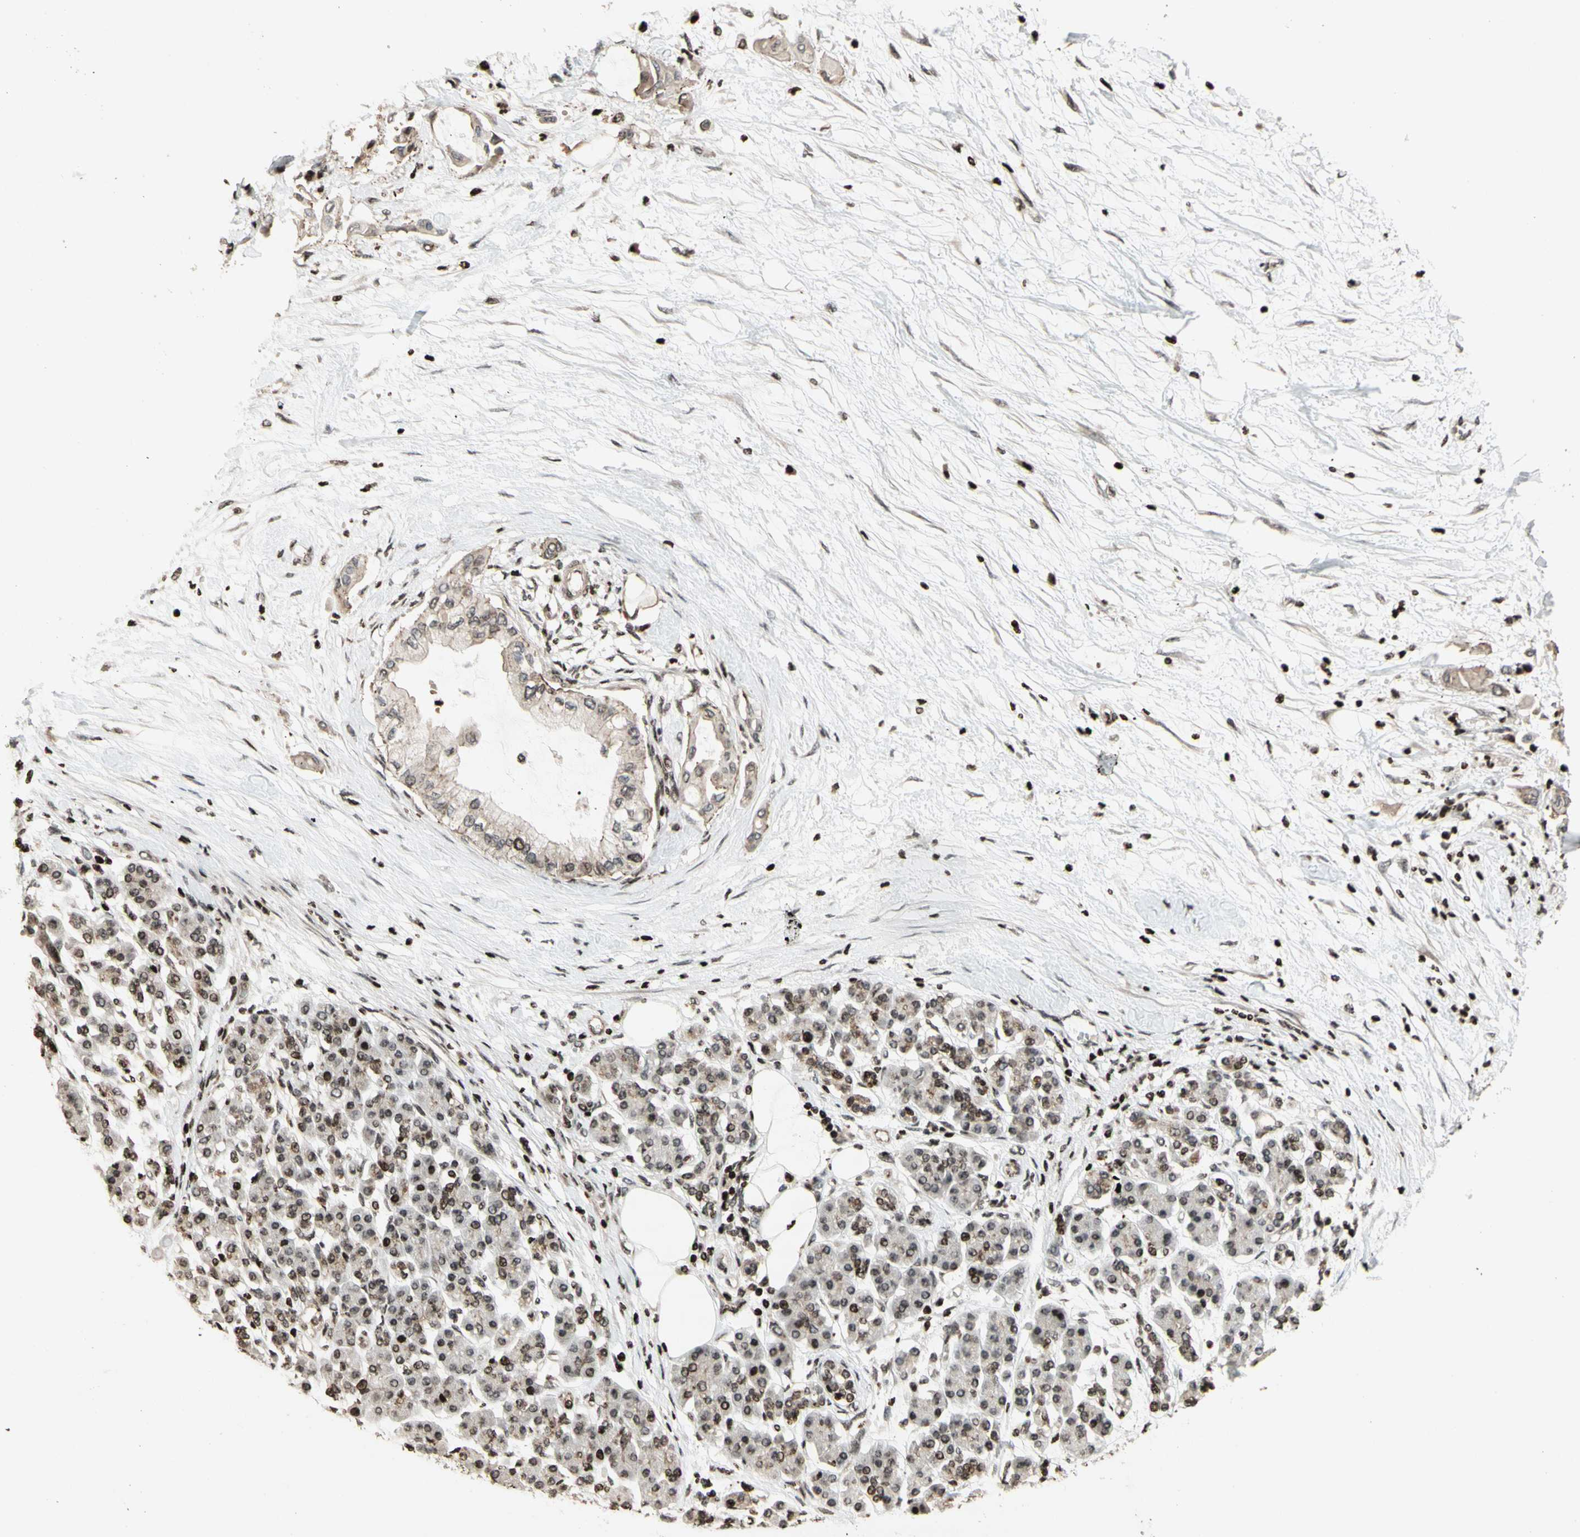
{"staining": {"intensity": "strong", "quantity": "<25%", "location": "cytoplasmic/membranous,nuclear"}, "tissue": "pancreatic cancer", "cell_type": "Tumor cells", "image_type": "cancer", "snomed": [{"axis": "morphology", "description": "Adenocarcinoma, NOS"}, {"axis": "morphology", "description": "Adenocarcinoma, metastatic, NOS"}, {"axis": "topography", "description": "Lymph node"}, {"axis": "topography", "description": "Pancreas"}, {"axis": "topography", "description": "Duodenum"}], "caption": "The histopathology image demonstrates immunohistochemical staining of pancreatic adenocarcinoma. There is strong cytoplasmic/membranous and nuclear expression is present in approximately <25% of tumor cells. (brown staining indicates protein expression, while blue staining denotes nuclei).", "gene": "POLA1", "patient": {"sex": "female", "age": 64}}